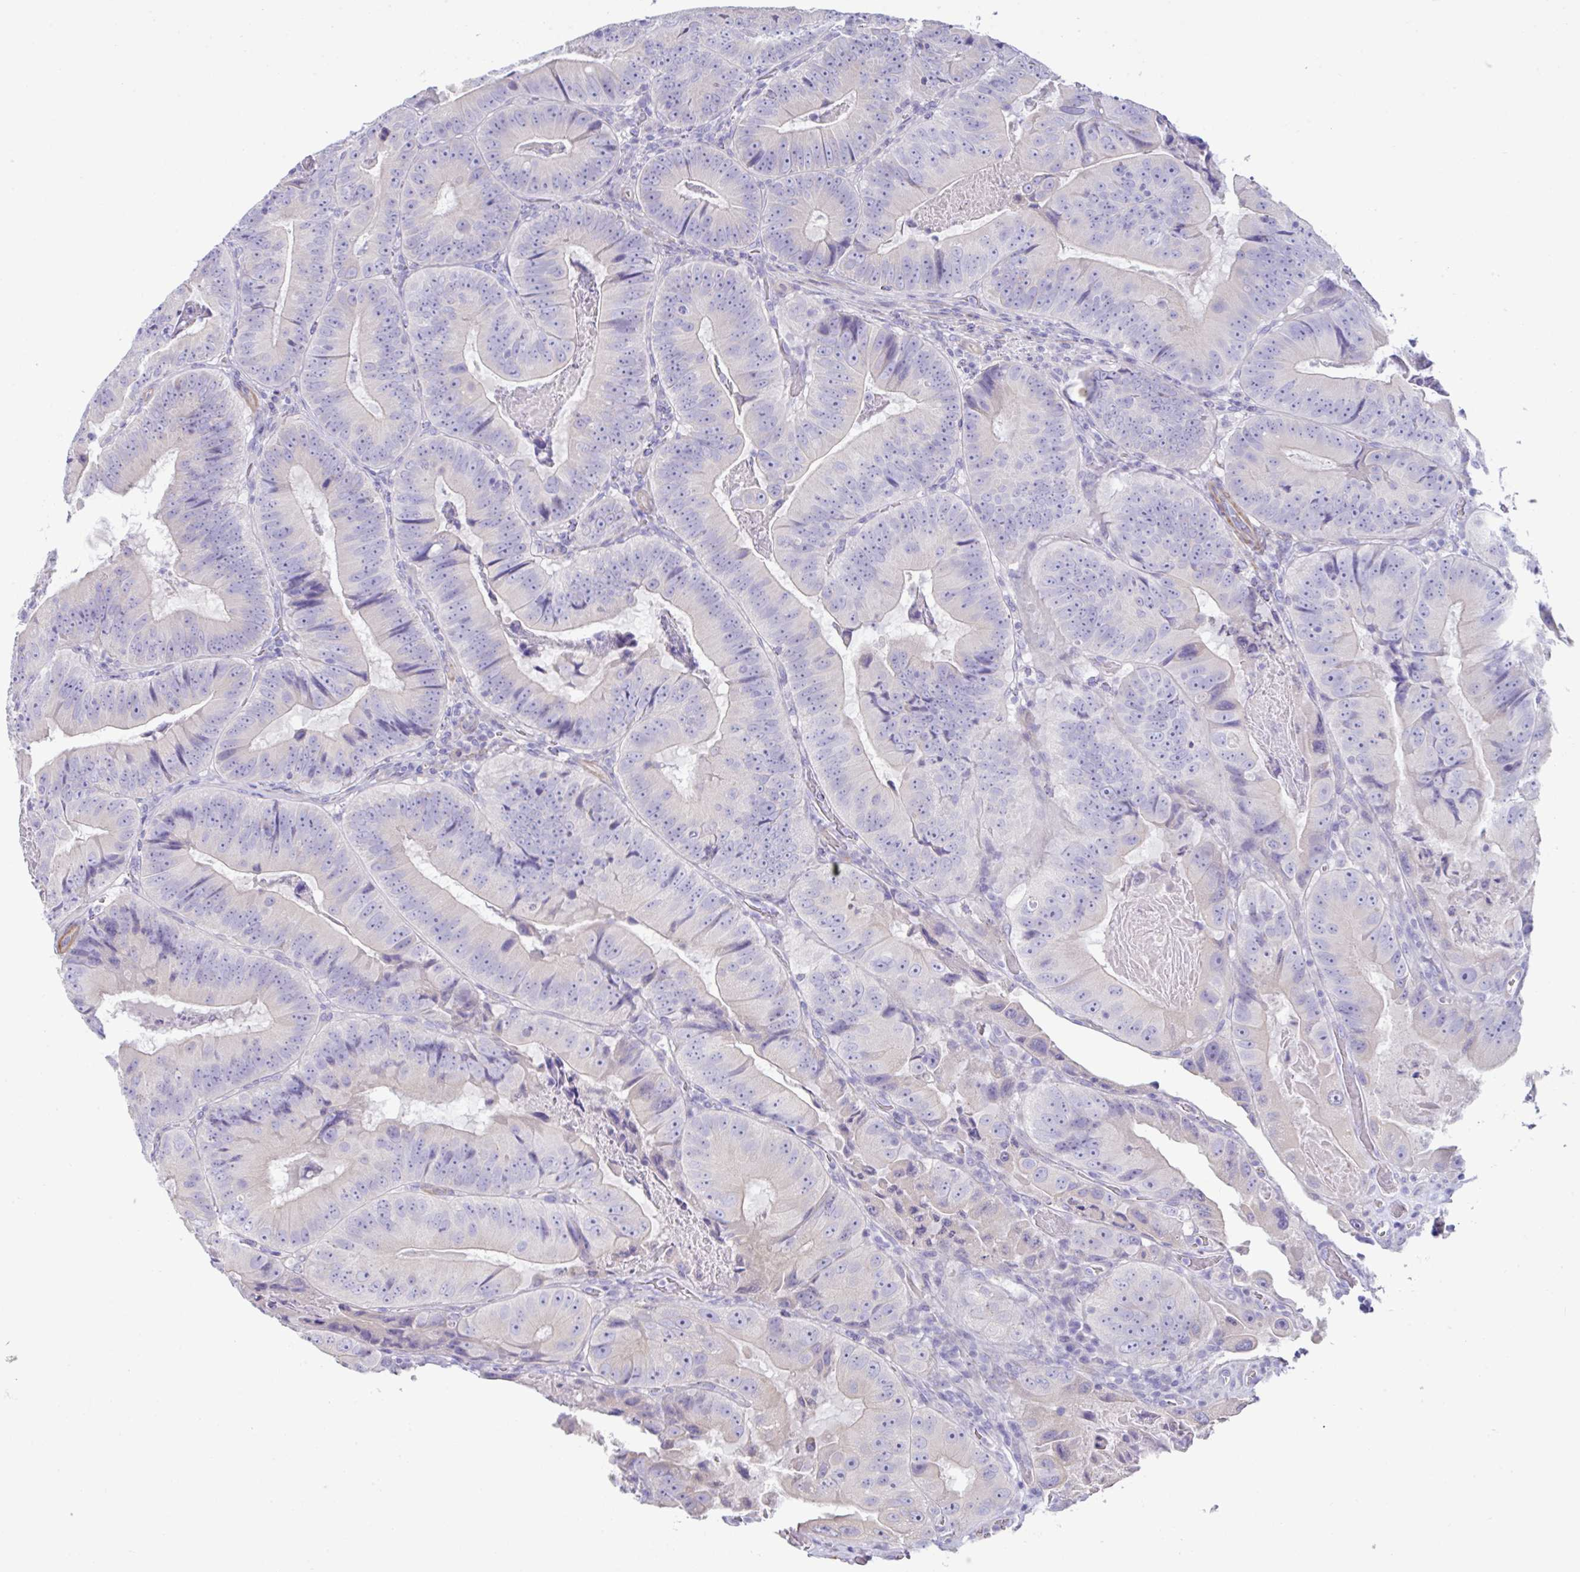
{"staining": {"intensity": "negative", "quantity": "none", "location": "none"}, "tissue": "colorectal cancer", "cell_type": "Tumor cells", "image_type": "cancer", "snomed": [{"axis": "morphology", "description": "Adenocarcinoma, NOS"}, {"axis": "topography", "description": "Colon"}], "caption": "DAB (3,3'-diaminobenzidine) immunohistochemical staining of human adenocarcinoma (colorectal) shows no significant positivity in tumor cells.", "gene": "MED11", "patient": {"sex": "female", "age": 86}}